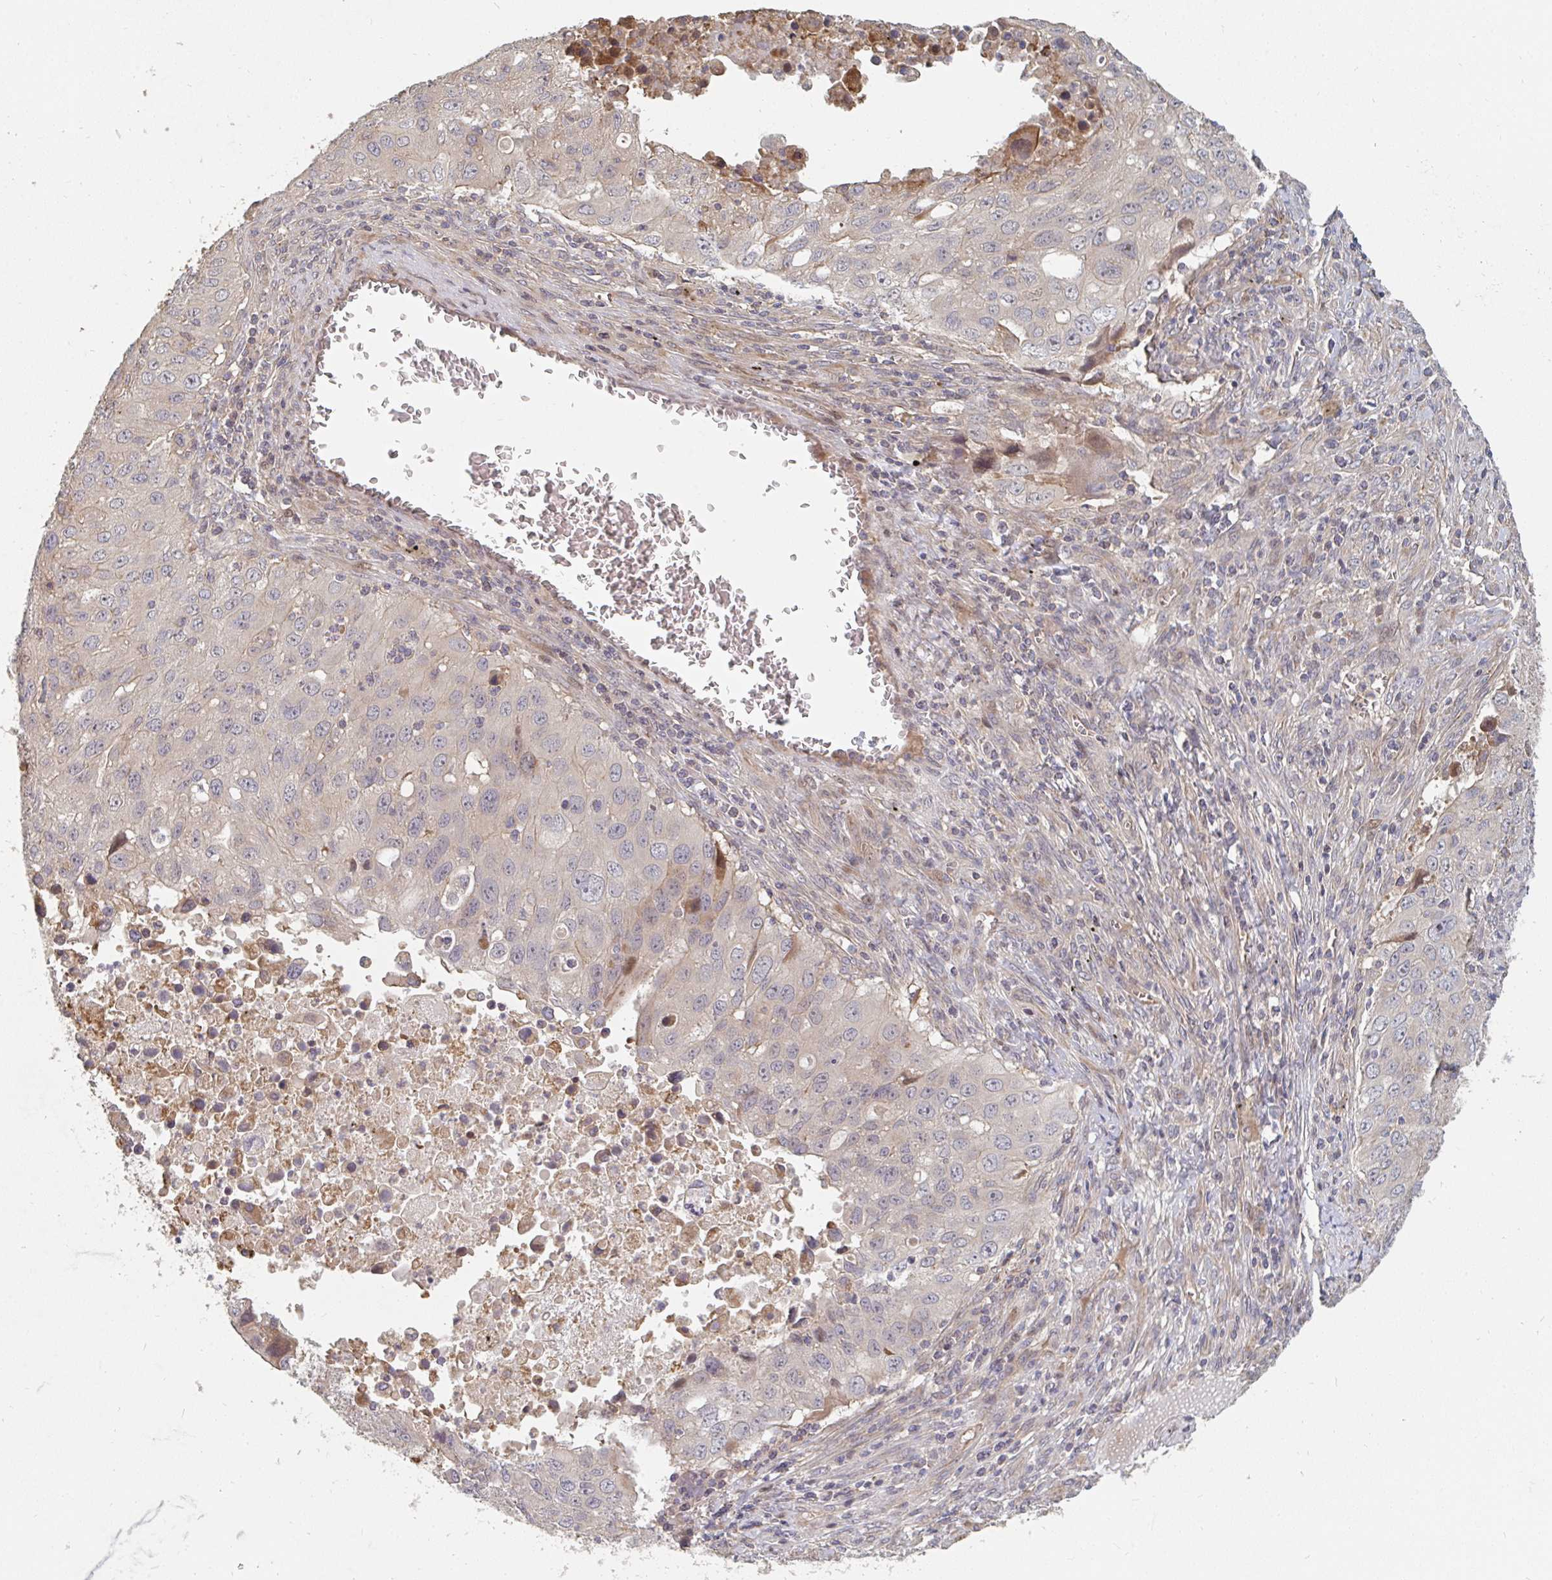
{"staining": {"intensity": "negative", "quantity": "none", "location": "none"}, "tissue": "lung cancer", "cell_type": "Tumor cells", "image_type": "cancer", "snomed": [{"axis": "morphology", "description": "Adenocarcinoma, NOS"}, {"axis": "morphology", "description": "Adenocarcinoma, metastatic, NOS"}, {"axis": "topography", "description": "Lymph node"}, {"axis": "topography", "description": "Lung"}], "caption": "Tumor cells are negative for brown protein staining in lung cancer.", "gene": "PTEN", "patient": {"sex": "female", "age": 42}}